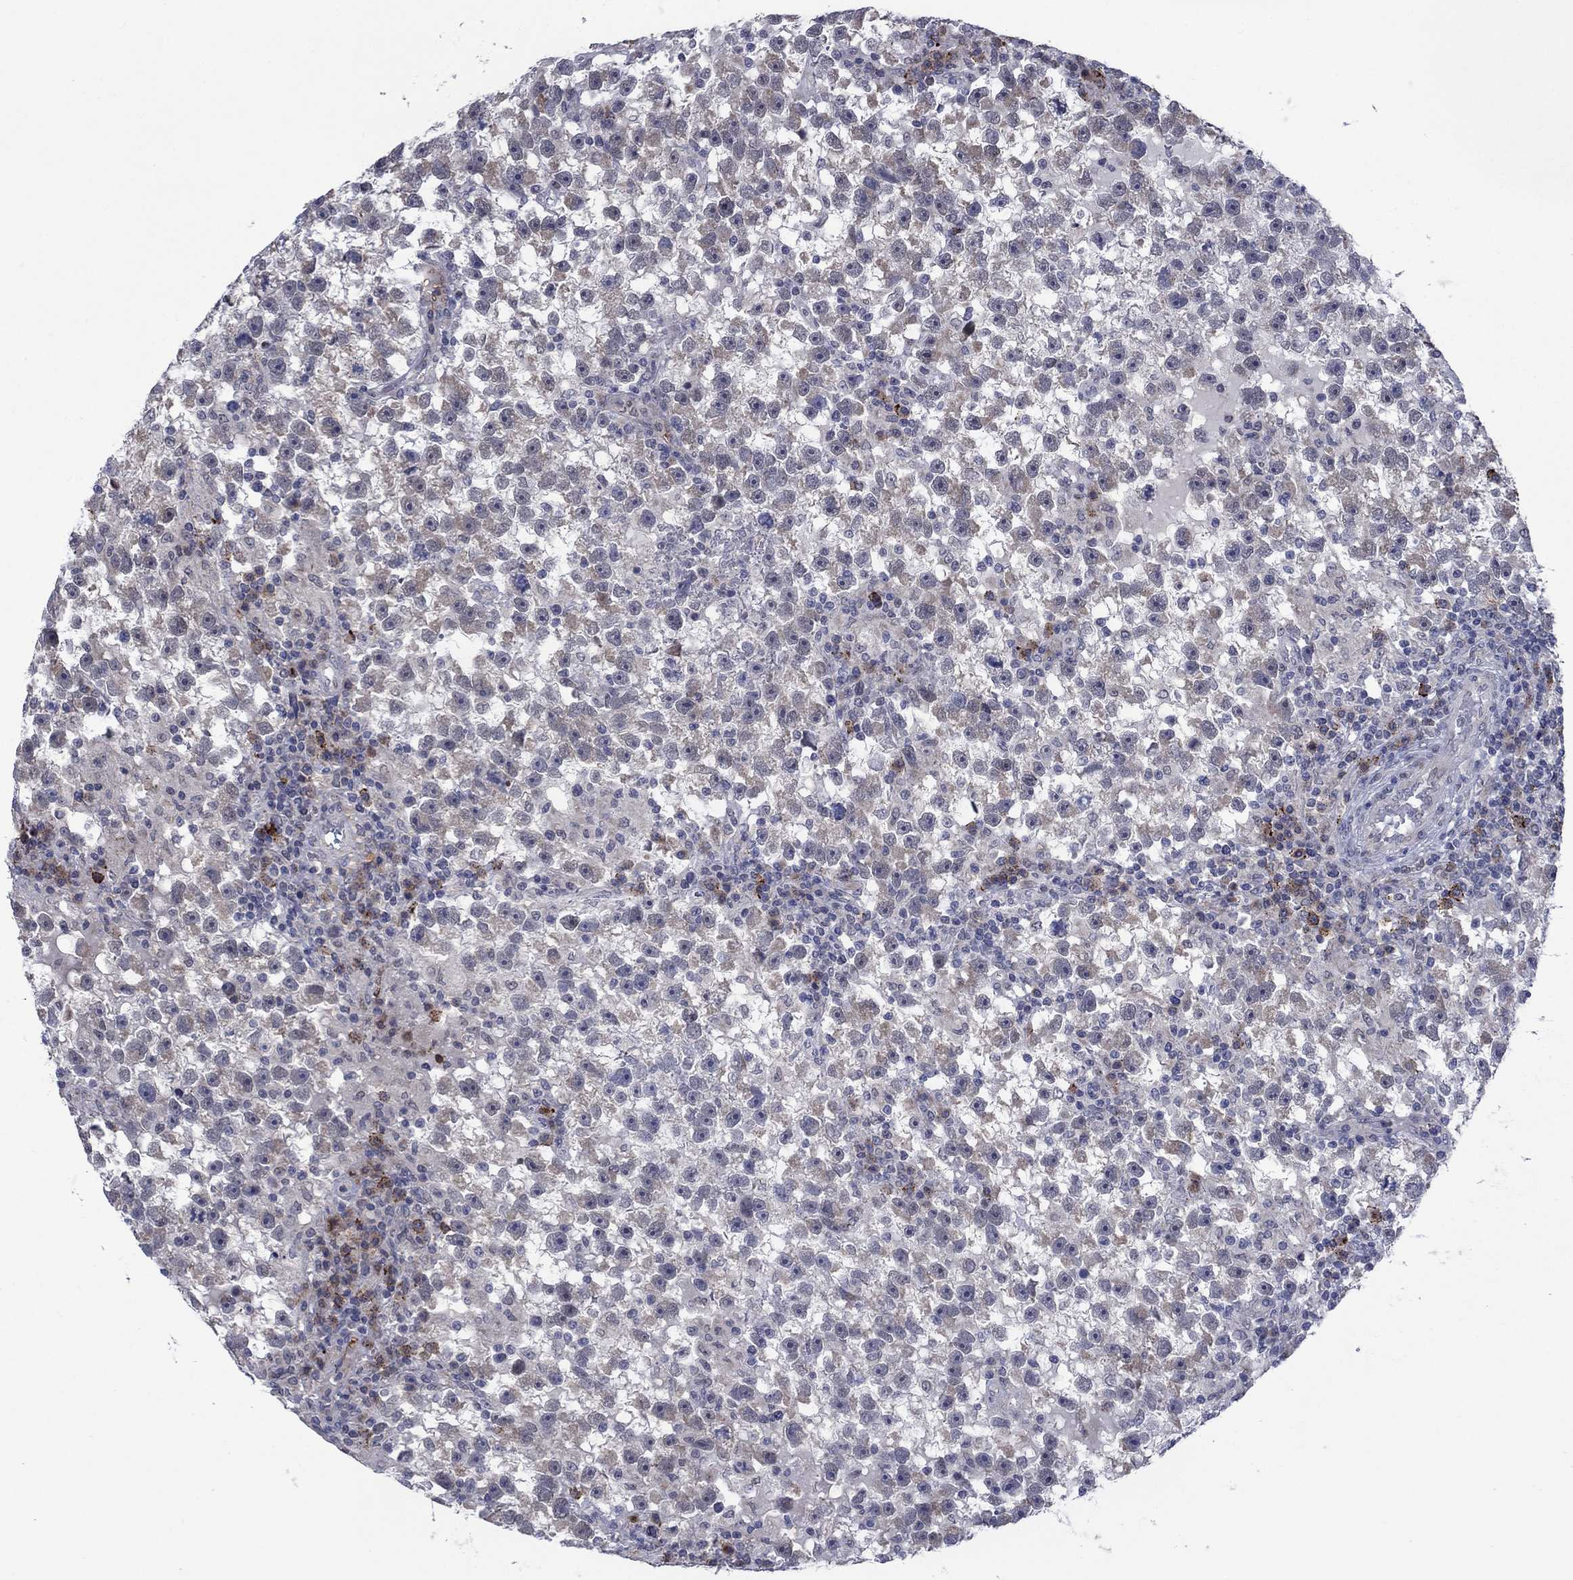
{"staining": {"intensity": "negative", "quantity": "none", "location": "none"}, "tissue": "testis cancer", "cell_type": "Tumor cells", "image_type": "cancer", "snomed": [{"axis": "morphology", "description": "Seminoma, NOS"}, {"axis": "topography", "description": "Testis"}], "caption": "Testis seminoma stained for a protein using IHC reveals no expression tumor cells.", "gene": "SDC1", "patient": {"sex": "male", "age": 47}}